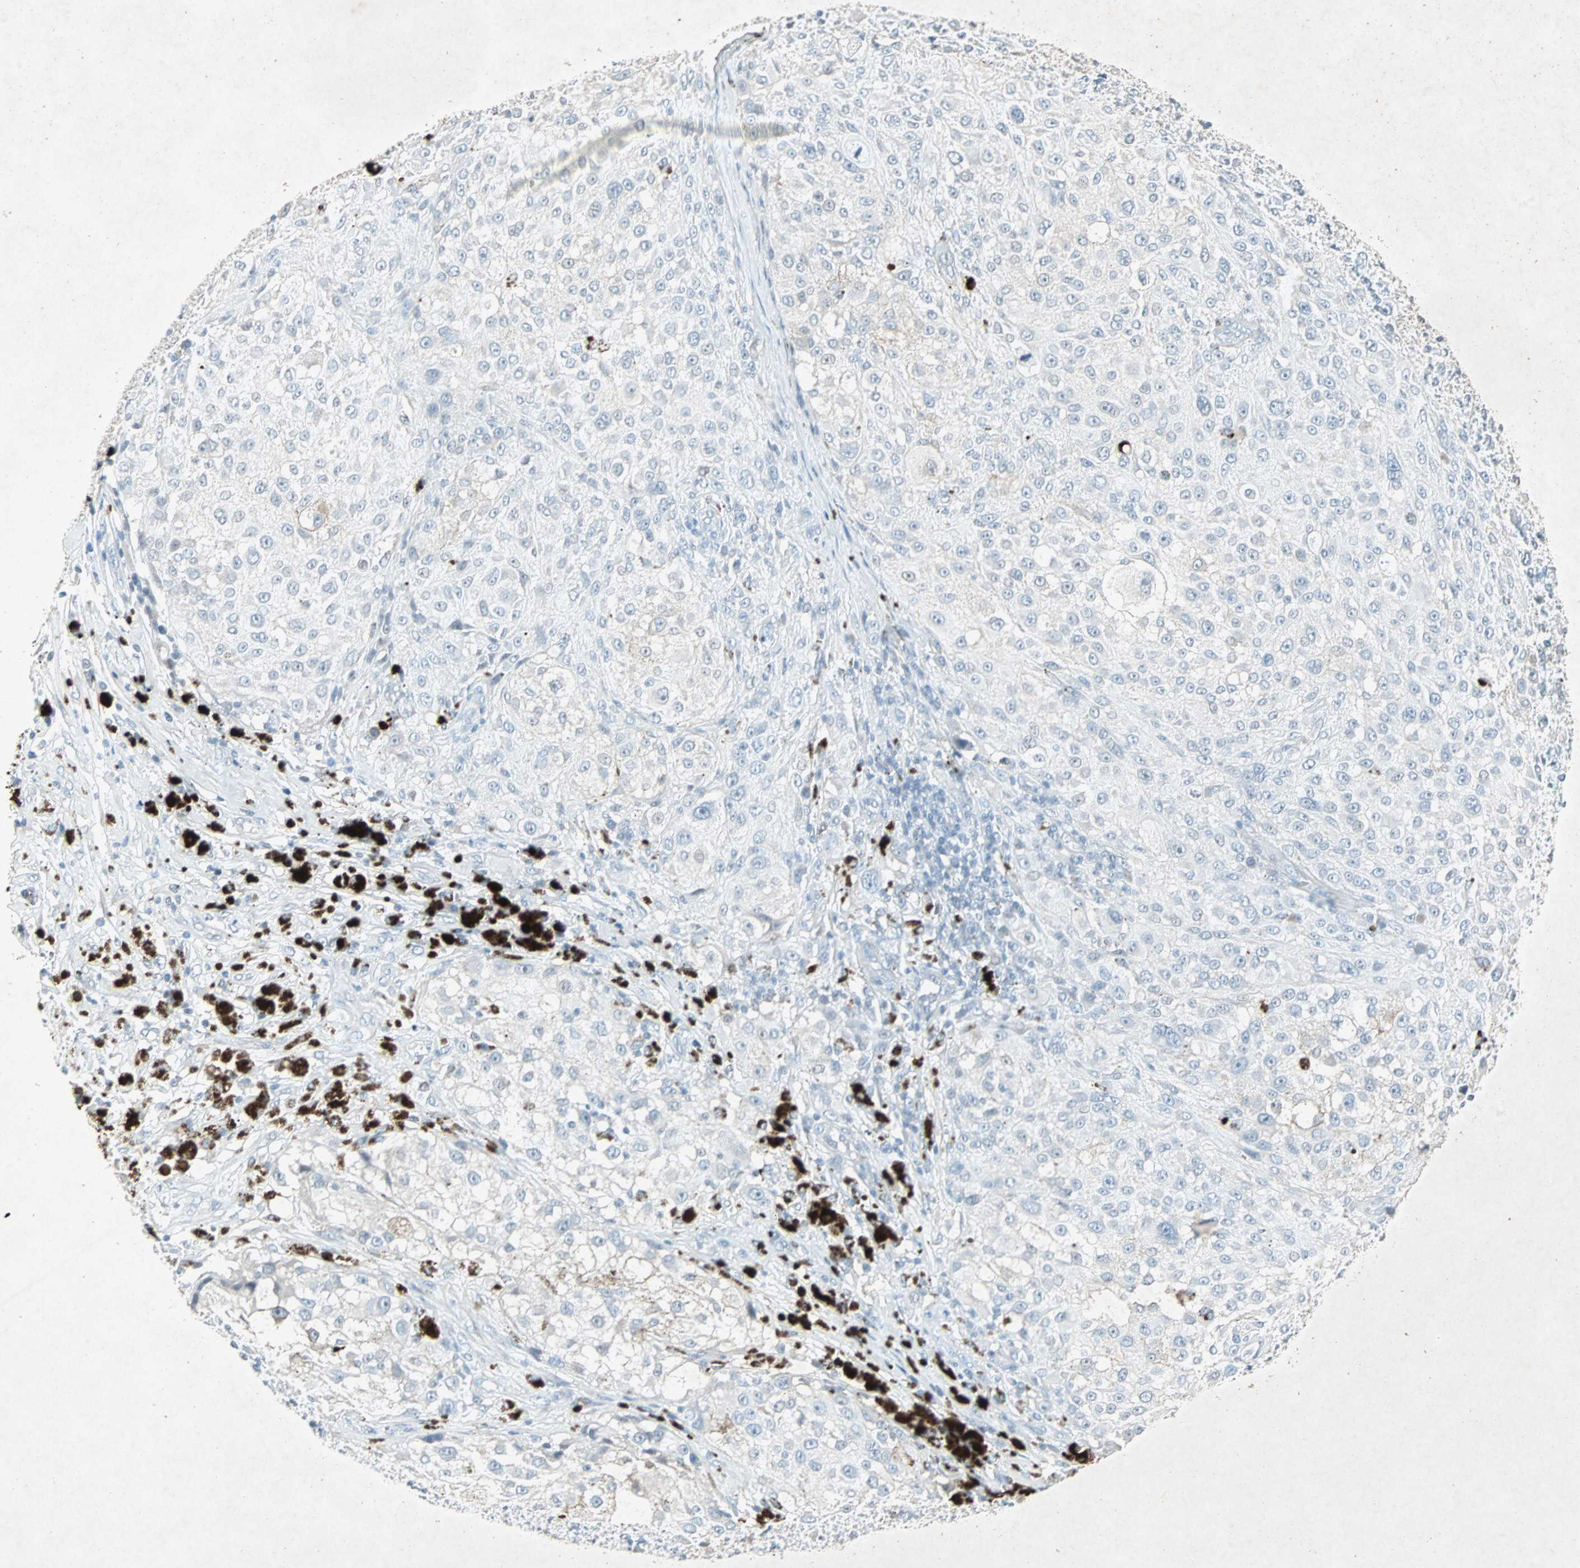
{"staining": {"intensity": "weak", "quantity": "<25%", "location": "cytoplasmic/membranous"}, "tissue": "melanoma", "cell_type": "Tumor cells", "image_type": "cancer", "snomed": [{"axis": "morphology", "description": "Necrosis, NOS"}, {"axis": "morphology", "description": "Malignant melanoma, NOS"}, {"axis": "topography", "description": "Skin"}], "caption": "IHC histopathology image of neoplastic tissue: human malignant melanoma stained with DAB reveals no significant protein expression in tumor cells. Nuclei are stained in blue.", "gene": "LANCL3", "patient": {"sex": "female", "age": 87}}